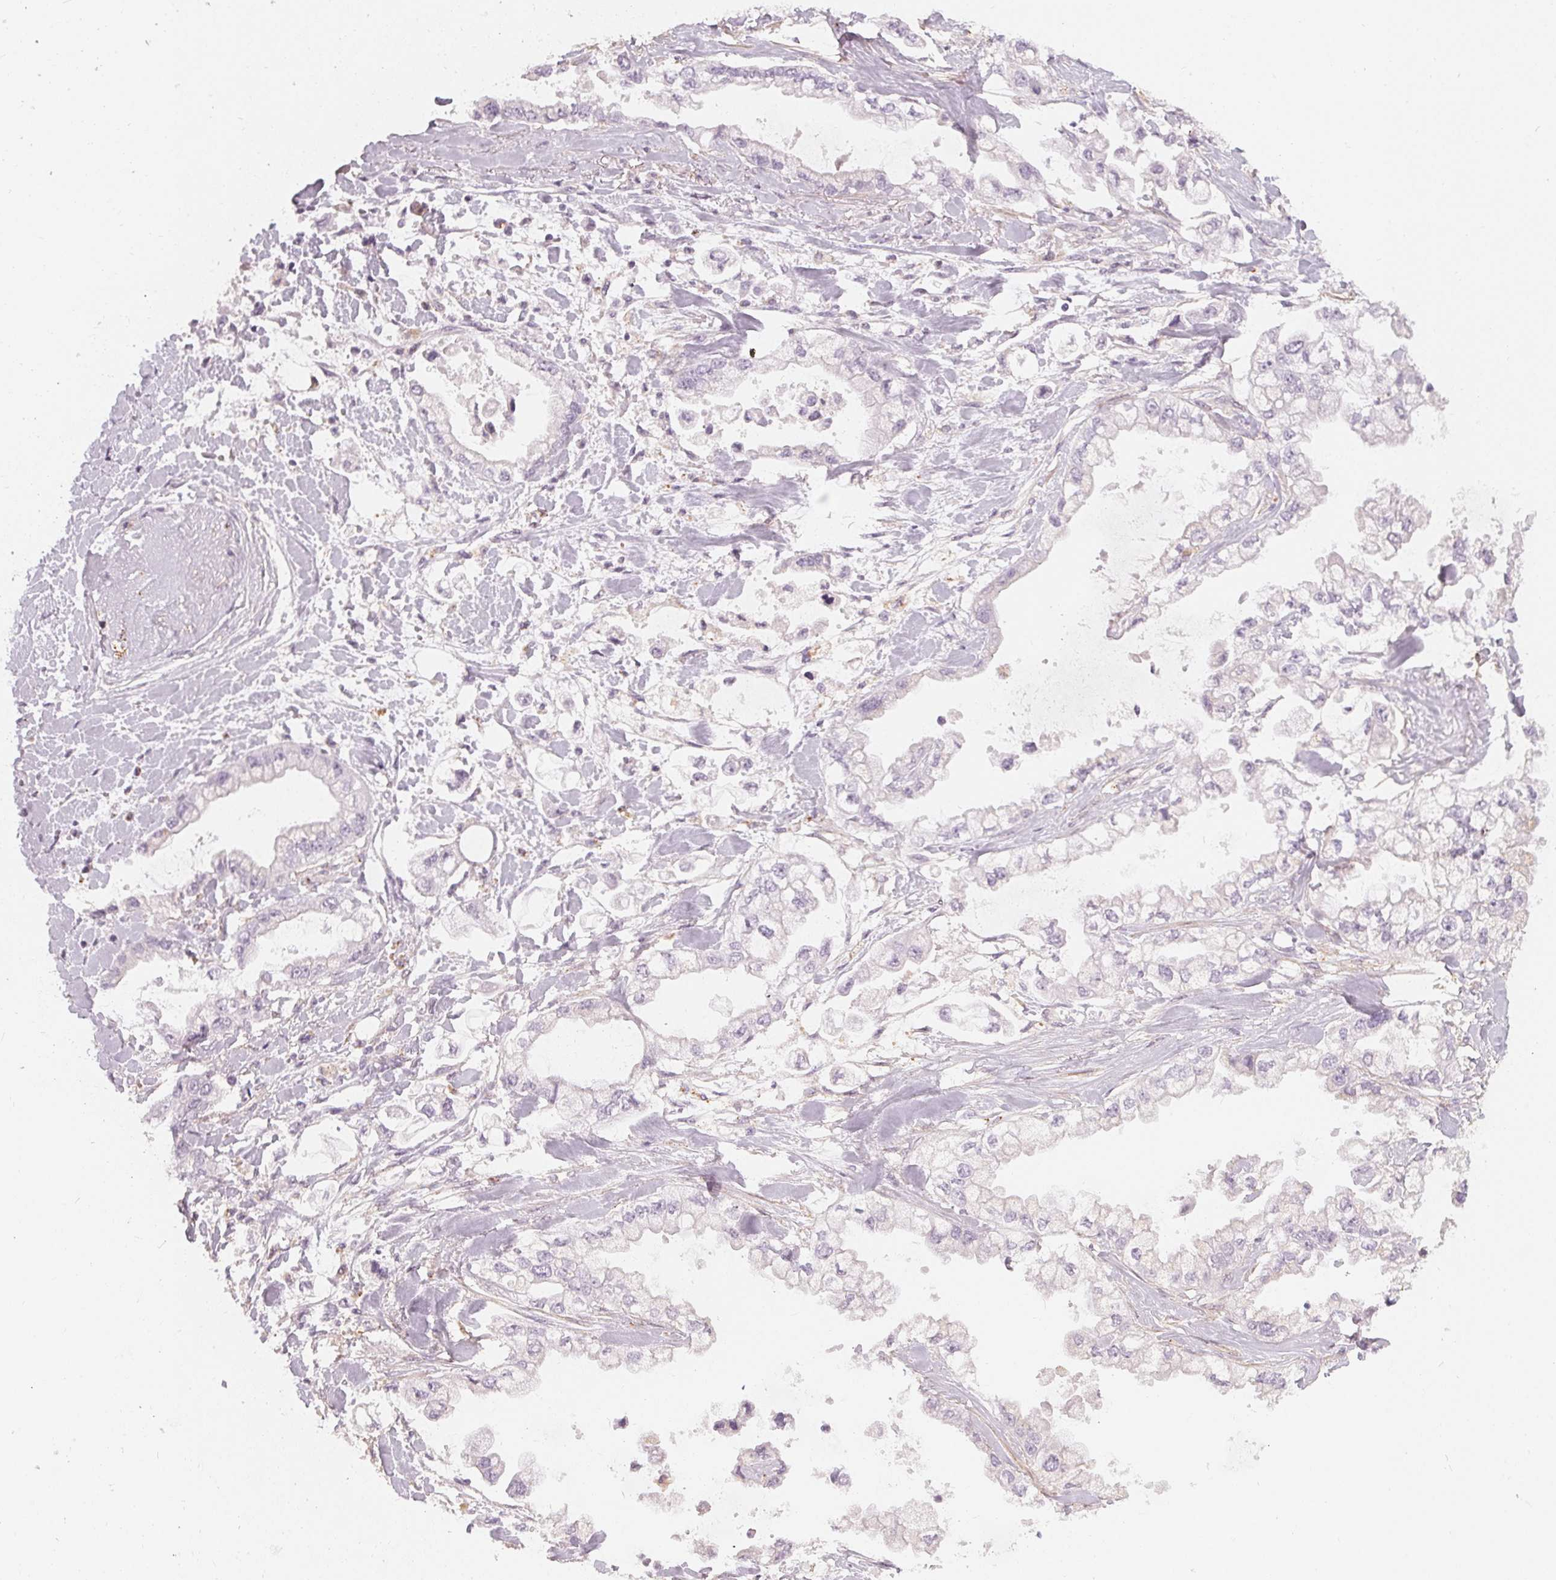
{"staining": {"intensity": "negative", "quantity": "none", "location": "none"}, "tissue": "stomach cancer", "cell_type": "Tumor cells", "image_type": "cancer", "snomed": [{"axis": "morphology", "description": "Adenocarcinoma, NOS"}, {"axis": "topography", "description": "Stomach"}], "caption": "IHC of stomach cancer (adenocarcinoma) shows no positivity in tumor cells.", "gene": "HOPX", "patient": {"sex": "male", "age": 62}}